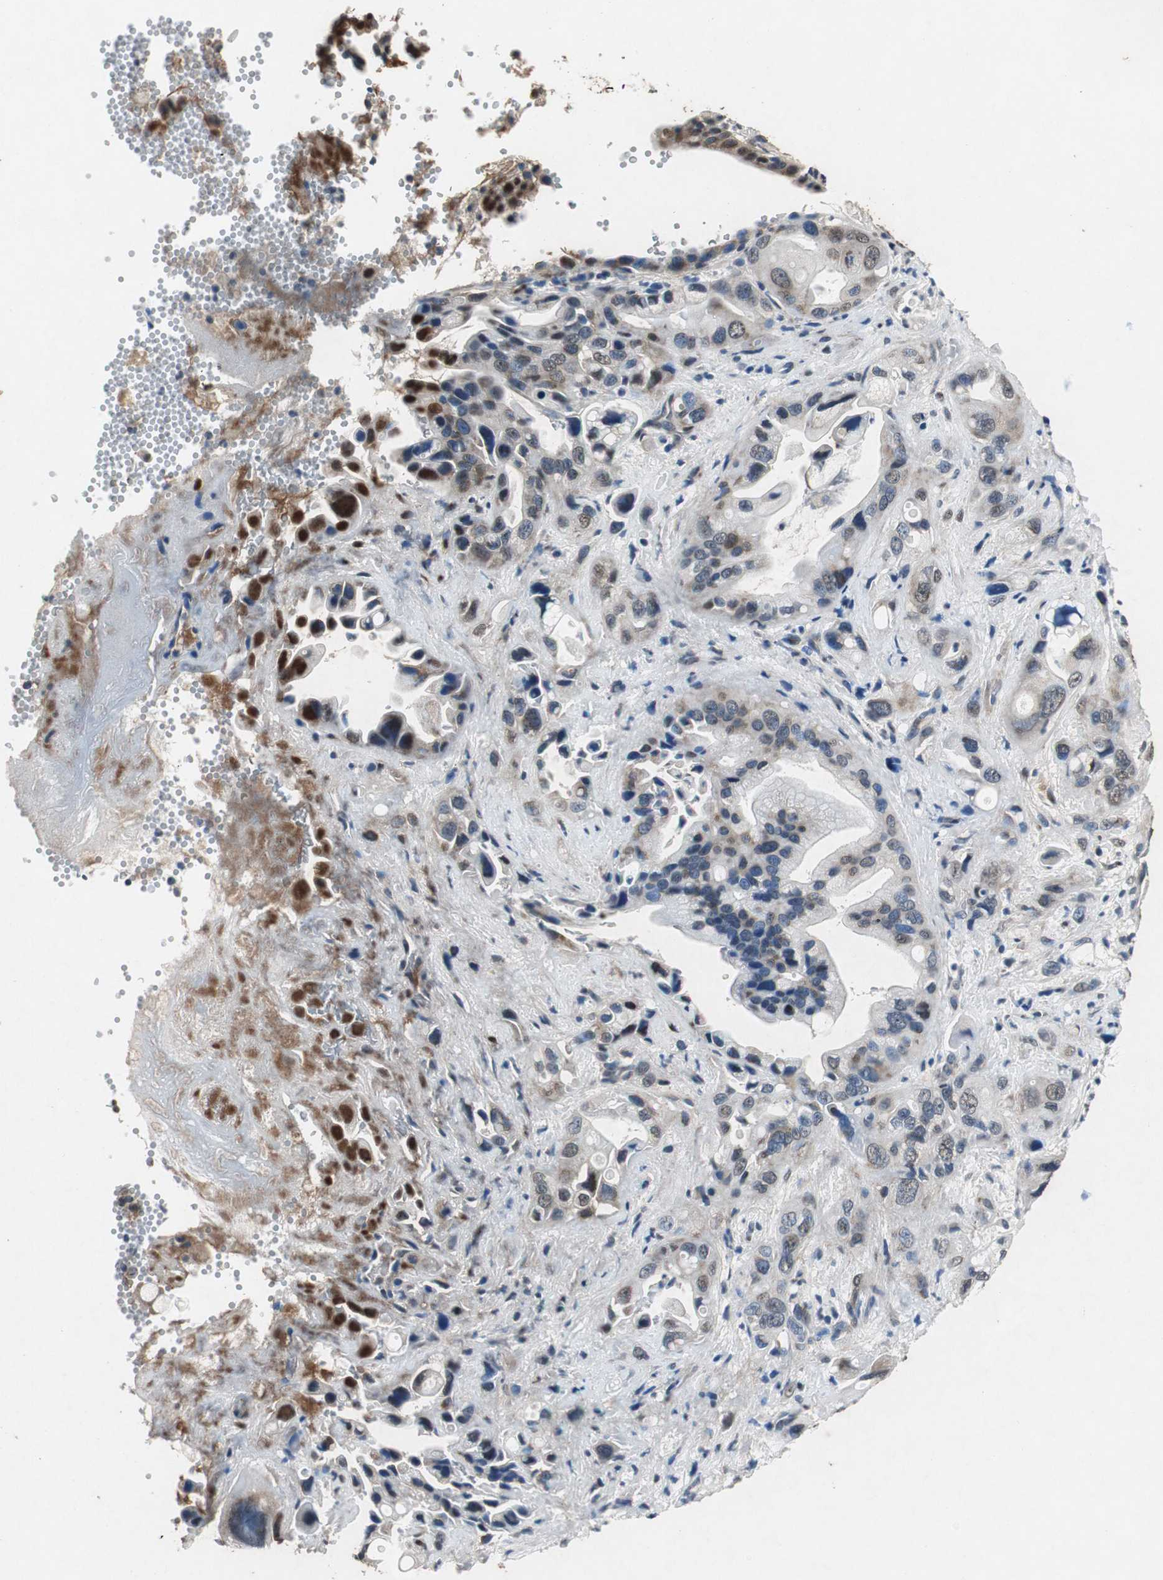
{"staining": {"intensity": "strong", "quantity": "<25%", "location": "cytoplasmic/membranous,nuclear"}, "tissue": "pancreatic cancer", "cell_type": "Tumor cells", "image_type": "cancer", "snomed": [{"axis": "morphology", "description": "Adenocarcinoma, NOS"}, {"axis": "topography", "description": "Pancreas"}], "caption": "Pancreatic adenocarcinoma stained for a protein (brown) reveals strong cytoplasmic/membranous and nuclear positive positivity in about <25% of tumor cells.", "gene": "RPL35", "patient": {"sex": "female", "age": 77}}